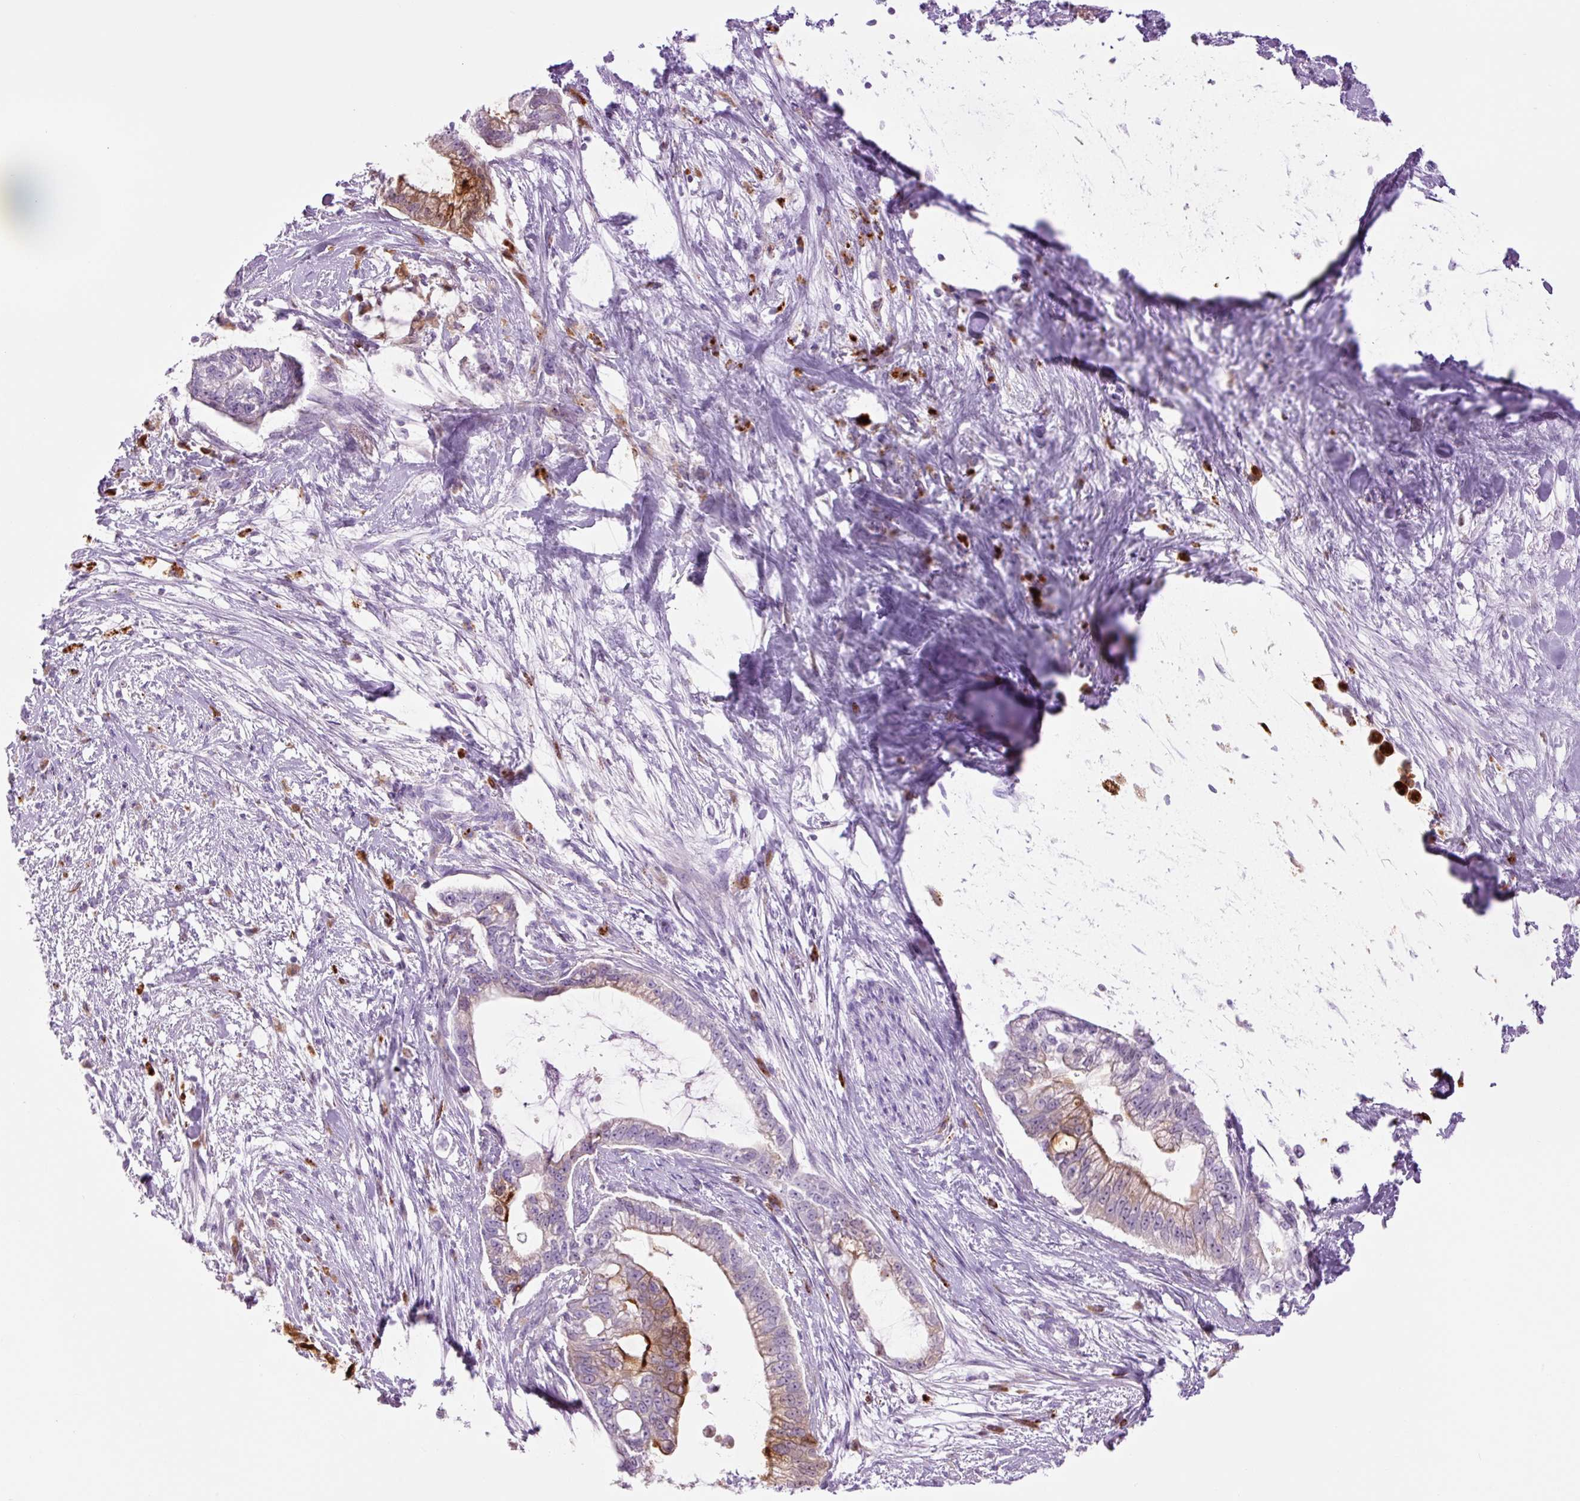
{"staining": {"intensity": "strong", "quantity": "25%-75%", "location": "cytoplasmic/membranous"}, "tissue": "pancreatic cancer", "cell_type": "Tumor cells", "image_type": "cancer", "snomed": [{"axis": "morphology", "description": "Adenocarcinoma, NOS"}, {"axis": "topography", "description": "Pancreas"}], "caption": "Immunohistochemical staining of human pancreatic cancer shows high levels of strong cytoplasmic/membranous protein expression in about 25%-75% of tumor cells.", "gene": "LYZ", "patient": {"sex": "male", "age": 70}}